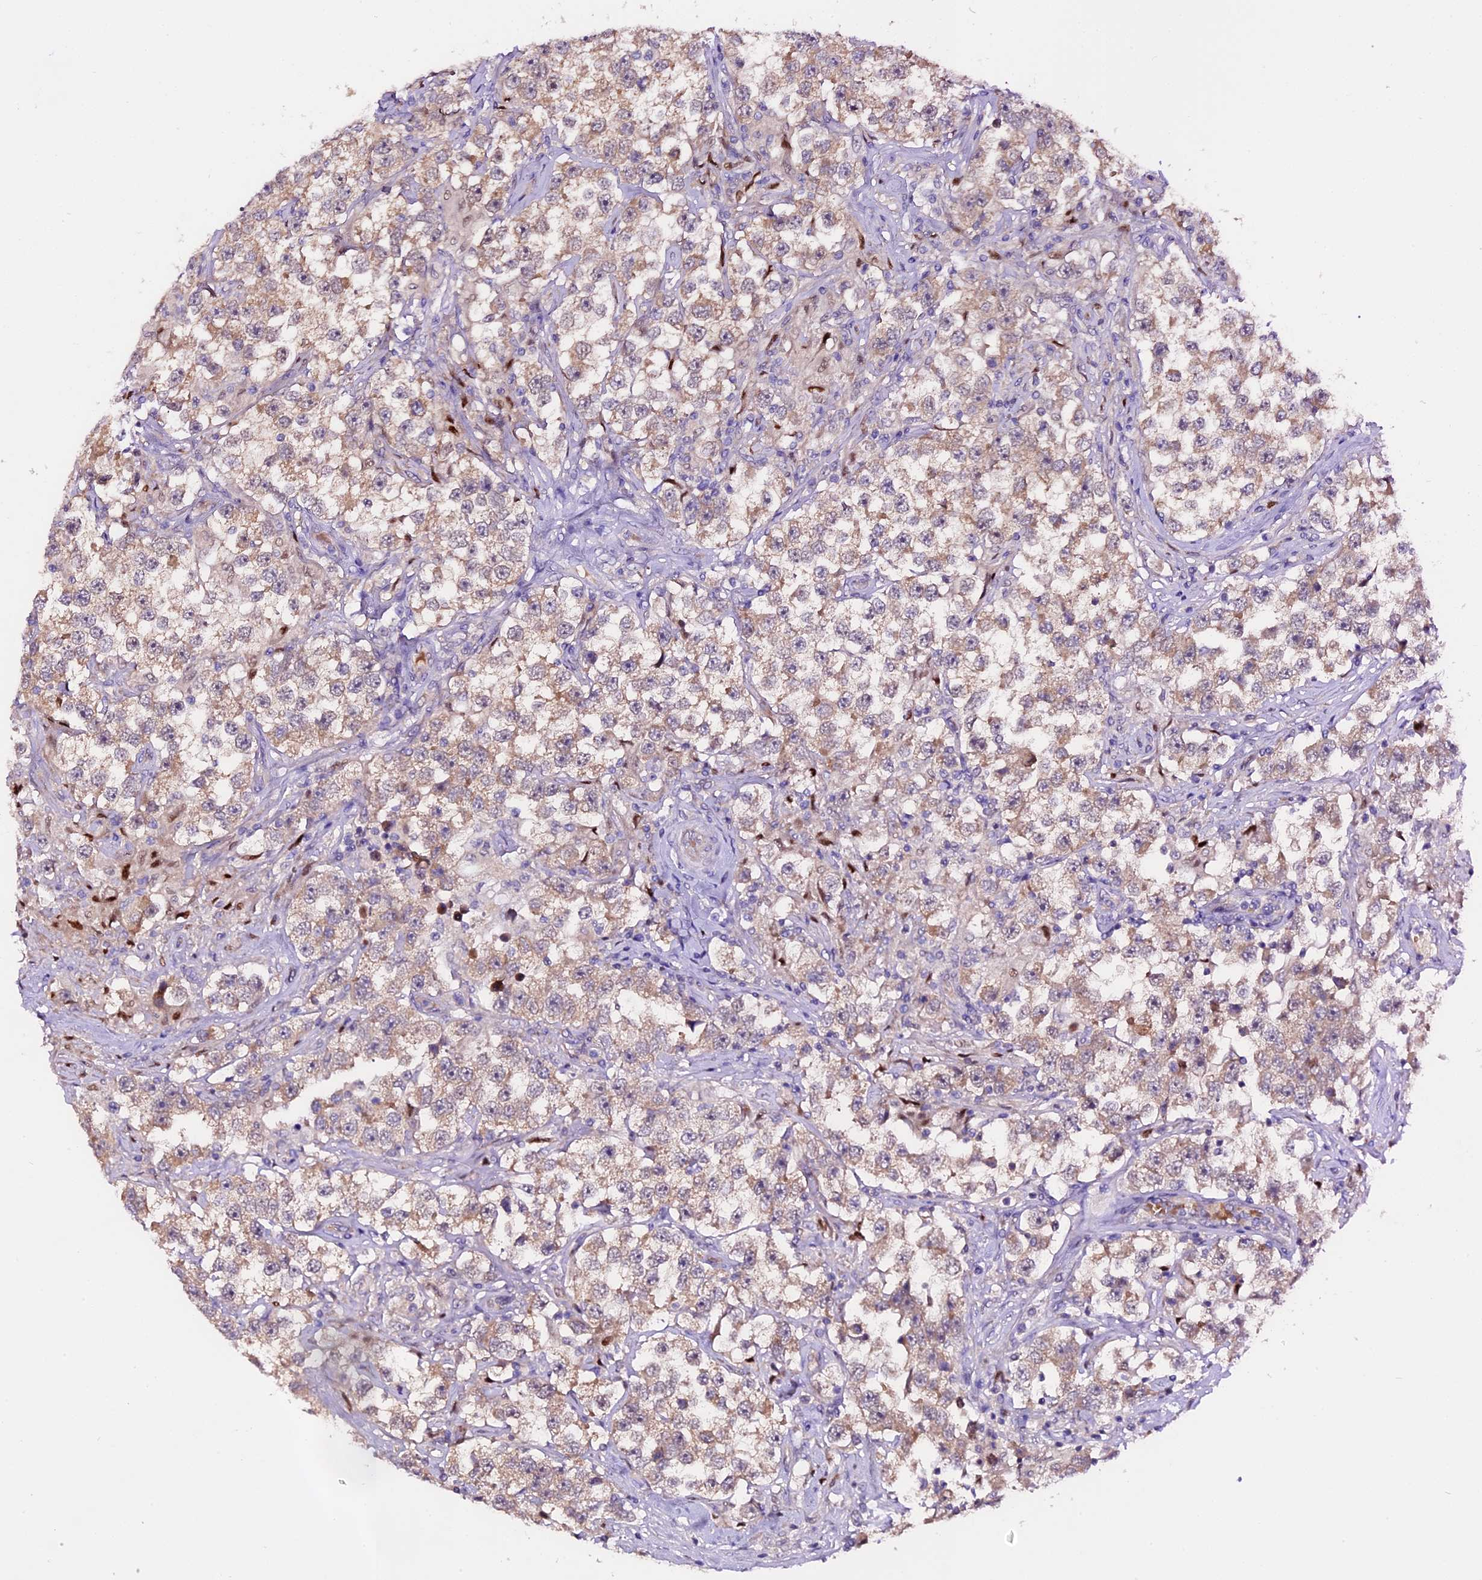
{"staining": {"intensity": "weak", "quantity": "25%-75%", "location": "cytoplasmic/membranous"}, "tissue": "testis cancer", "cell_type": "Tumor cells", "image_type": "cancer", "snomed": [{"axis": "morphology", "description": "Seminoma, NOS"}, {"axis": "topography", "description": "Testis"}], "caption": "A brown stain labels weak cytoplasmic/membranous expression of a protein in human testis cancer tumor cells.", "gene": "C9orf40", "patient": {"sex": "male", "age": 46}}